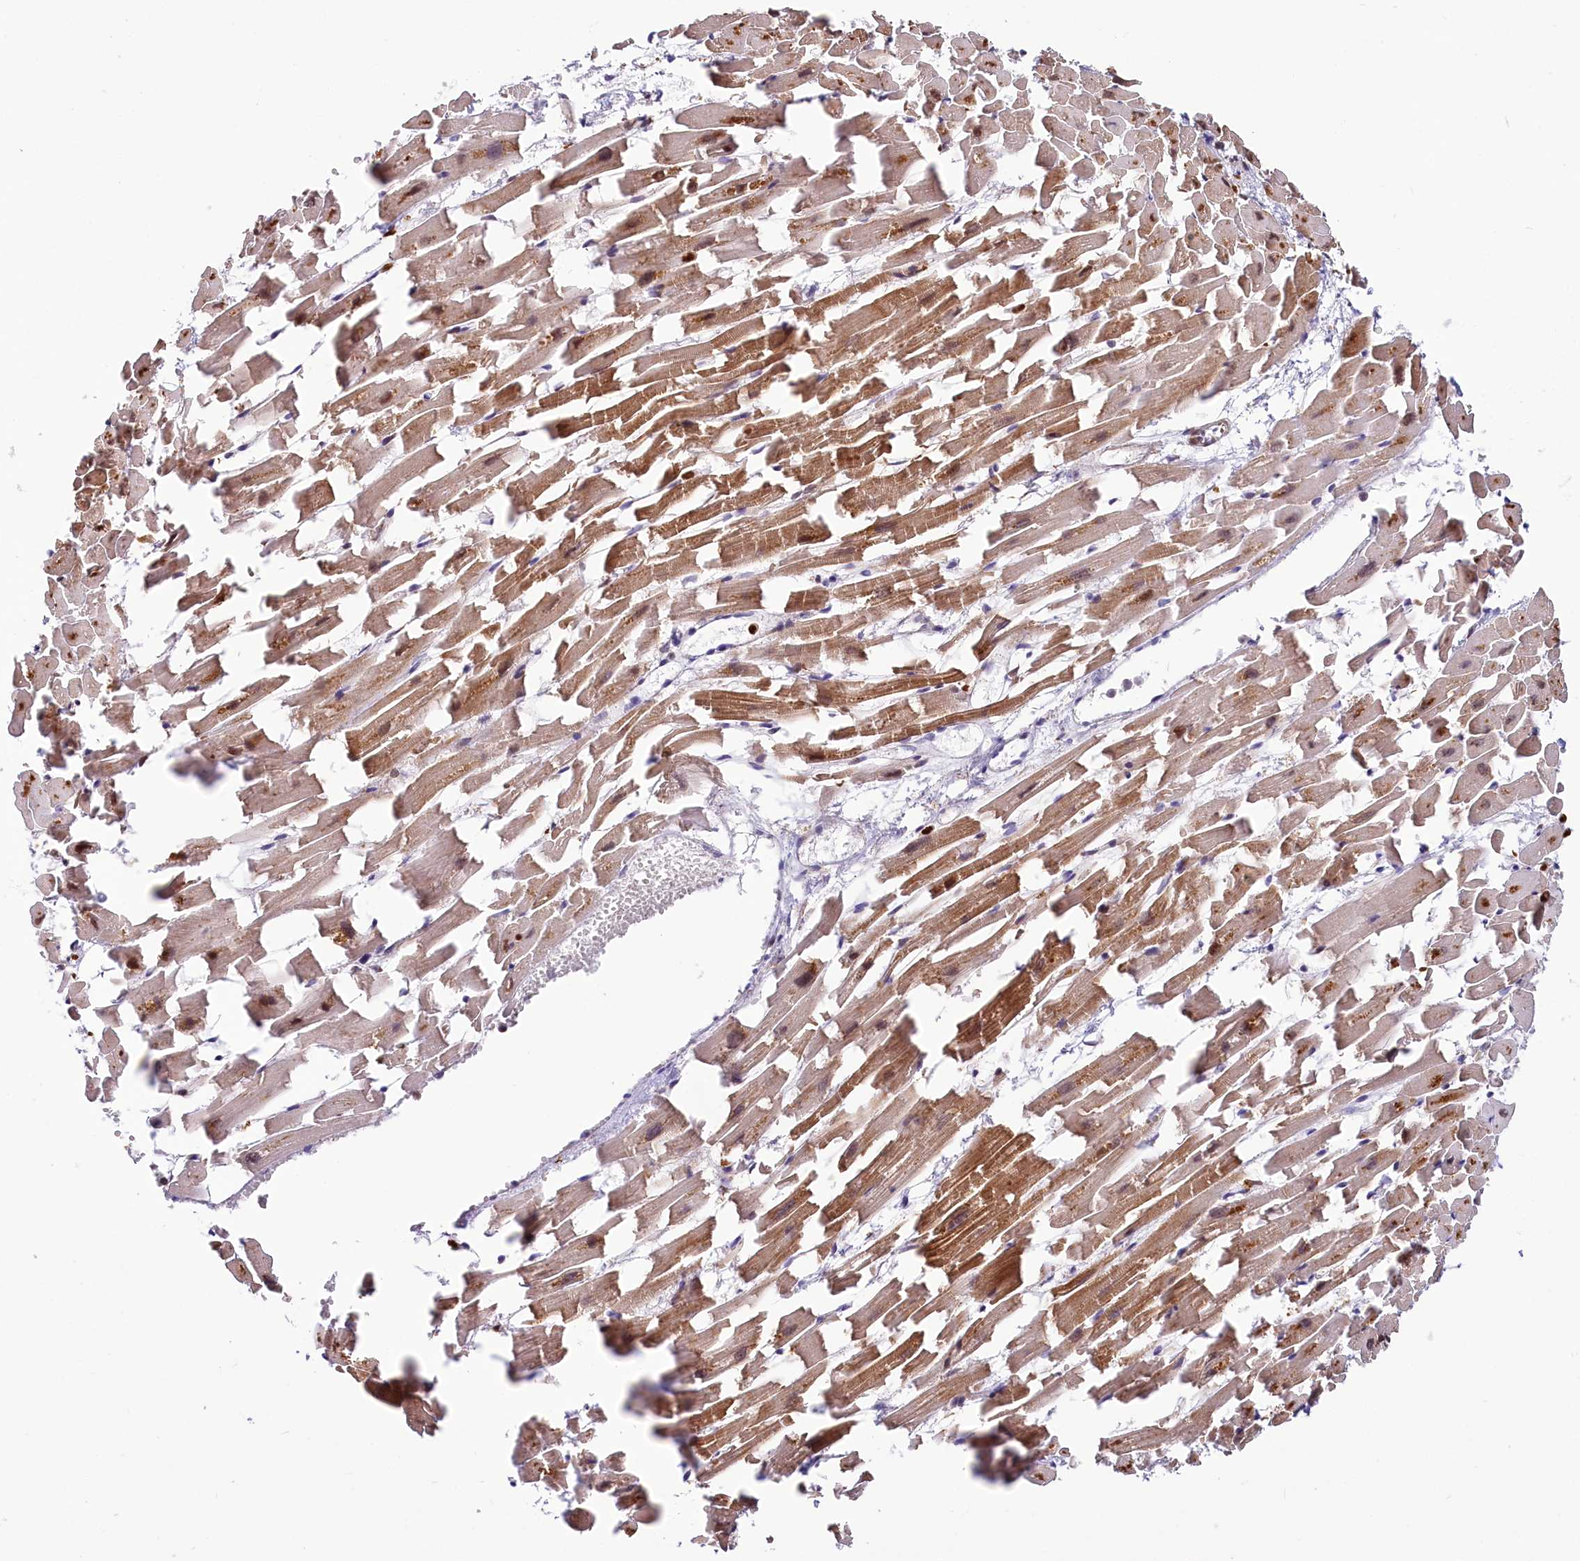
{"staining": {"intensity": "moderate", "quantity": ">75%", "location": "cytoplasmic/membranous,nuclear"}, "tissue": "heart muscle", "cell_type": "Cardiomyocytes", "image_type": "normal", "snomed": [{"axis": "morphology", "description": "Normal tissue, NOS"}, {"axis": "topography", "description": "Heart"}], "caption": "The photomicrograph shows staining of unremarkable heart muscle, revealing moderate cytoplasmic/membranous,nuclear protein expression (brown color) within cardiomyocytes.", "gene": "SCAF11", "patient": {"sex": "female", "age": 64}}